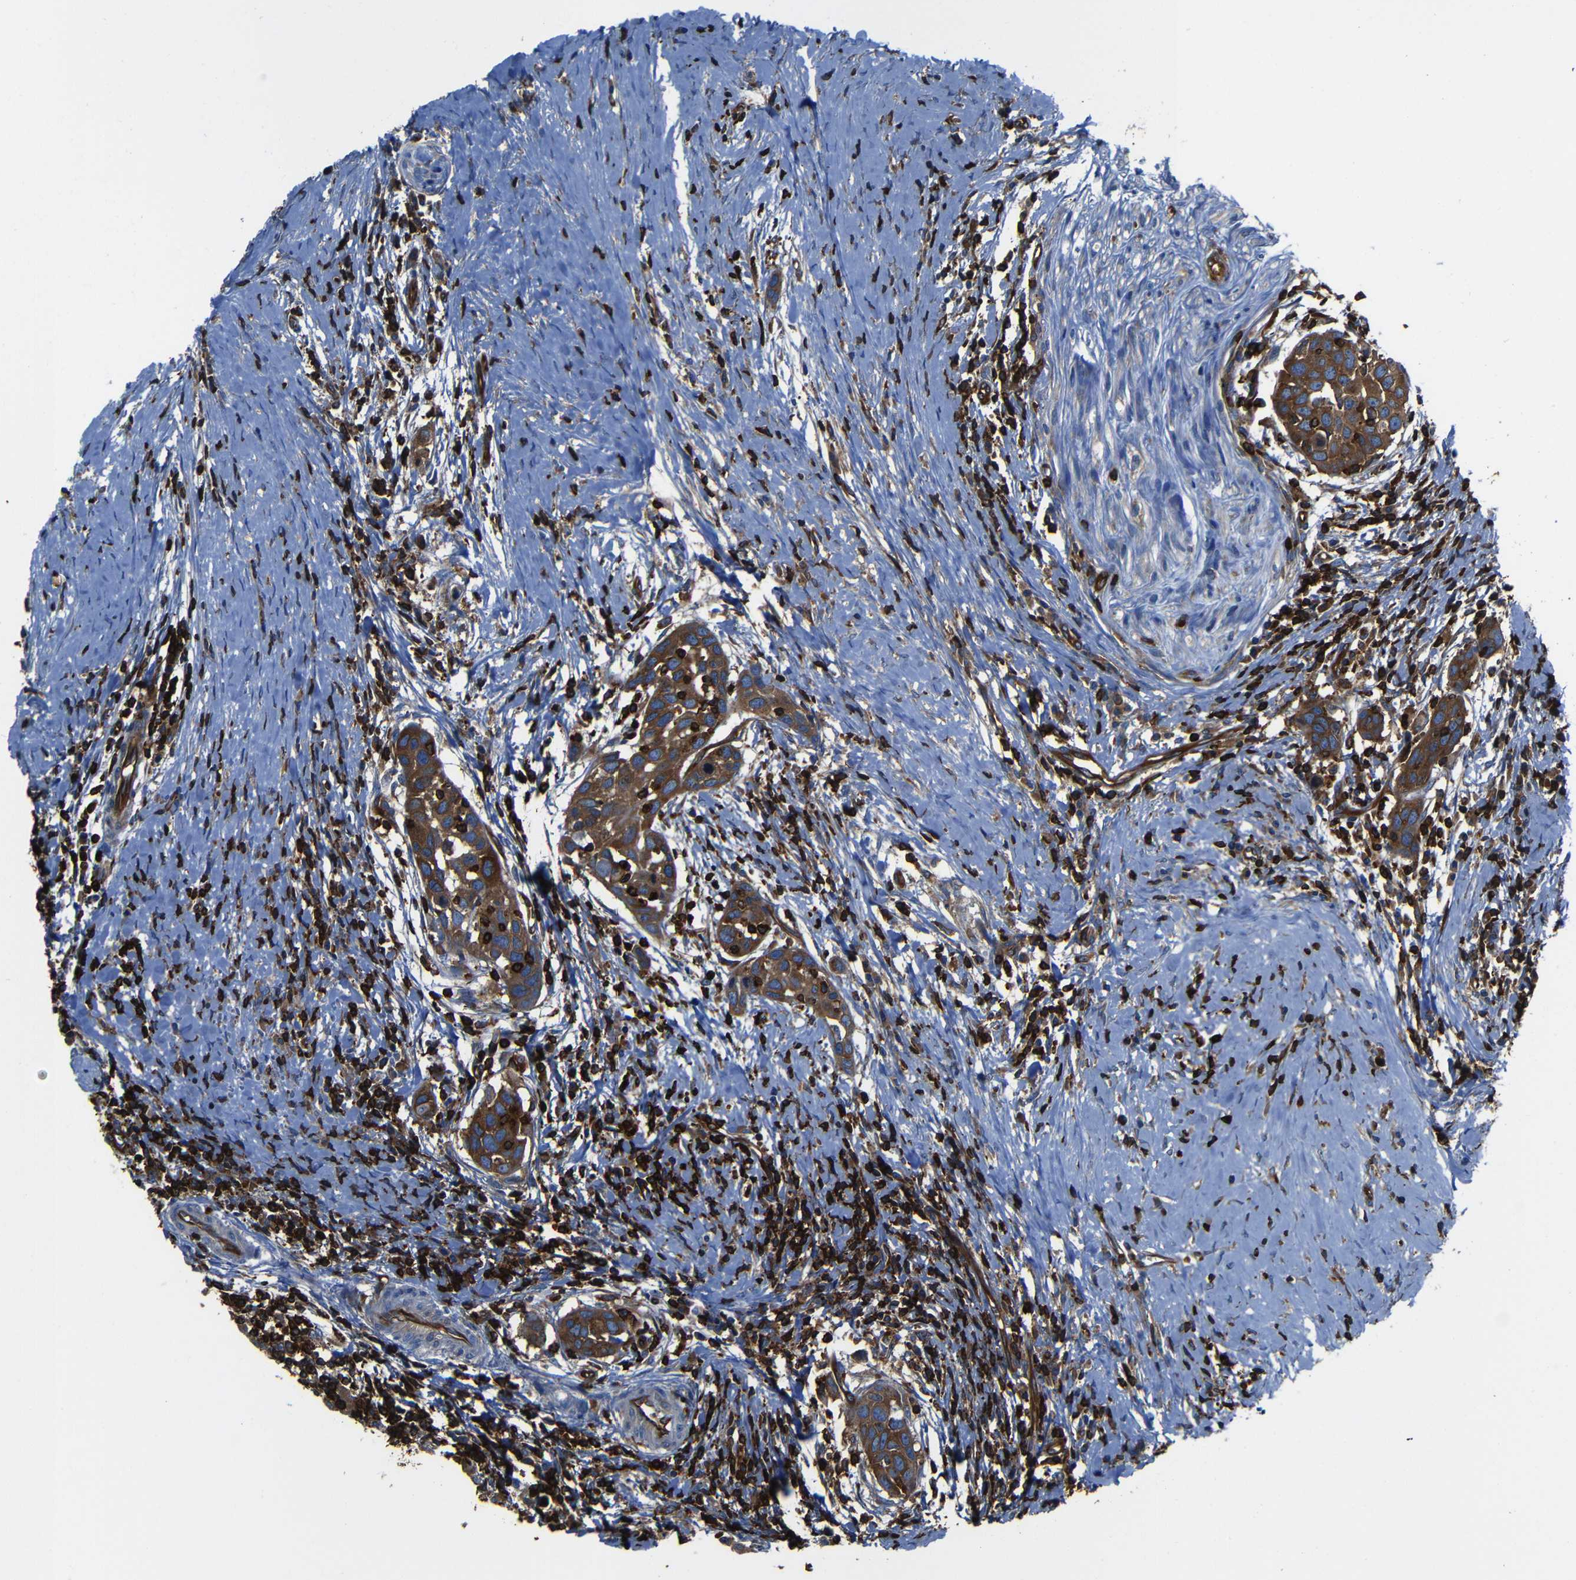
{"staining": {"intensity": "strong", "quantity": ">75%", "location": "cytoplasmic/membranous"}, "tissue": "head and neck cancer", "cell_type": "Tumor cells", "image_type": "cancer", "snomed": [{"axis": "morphology", "description": "Squamous cell carcinoma, NOS"}, {"axis": "topography", "description": "Oral tissue"}, {"axis": "topography", "description": "Head-Neck"}], "caption": "A high-resolution histopathology image shows immunohistochemistry staining of head and neck squamous cell carcinoma, which displays strong cytoplasmic/membranous positivity in approximately >75% of tumor cells. (DAB IHC with brightfield microscopy, high magnification).", "gene": "ARHGEF1", "patient": {"sex": "female", "age": 50}}